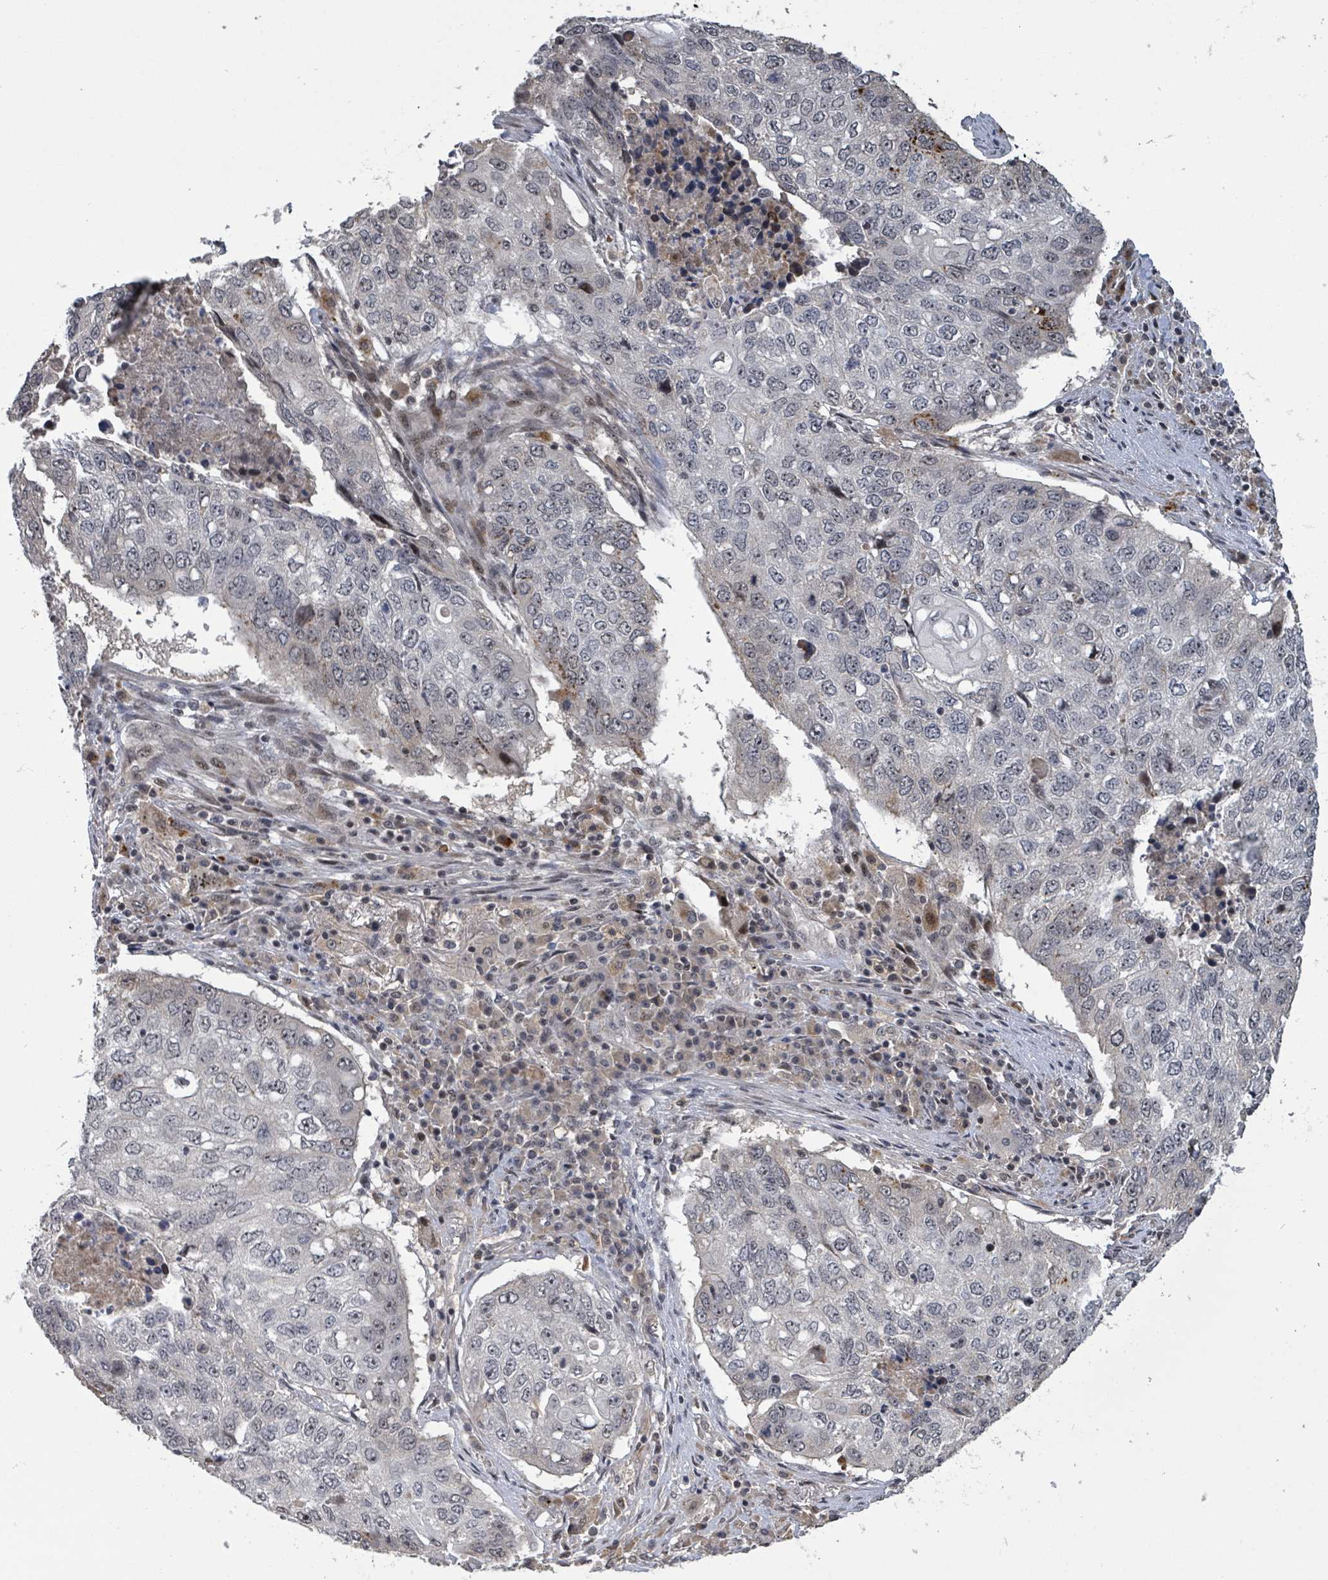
{"staining": {"intensity": "weak", "quantity": "<25%", "location": "nuclear"}, "tissue": "lung cancer", "cell_type": "Tumor cells", "image_type": "cancer", "snomed": [{"axis": "morphology", "description": "Squamous cell carcinoma, NOS"}, {"axis": "topography", "description": "Lung"}], "caption": "The micrograph exhibits no staining of tumor cells in lung squamous cell carcinoma.", "gene": "ZBTB14", "patient": {"sex": "female", "age": 63}}